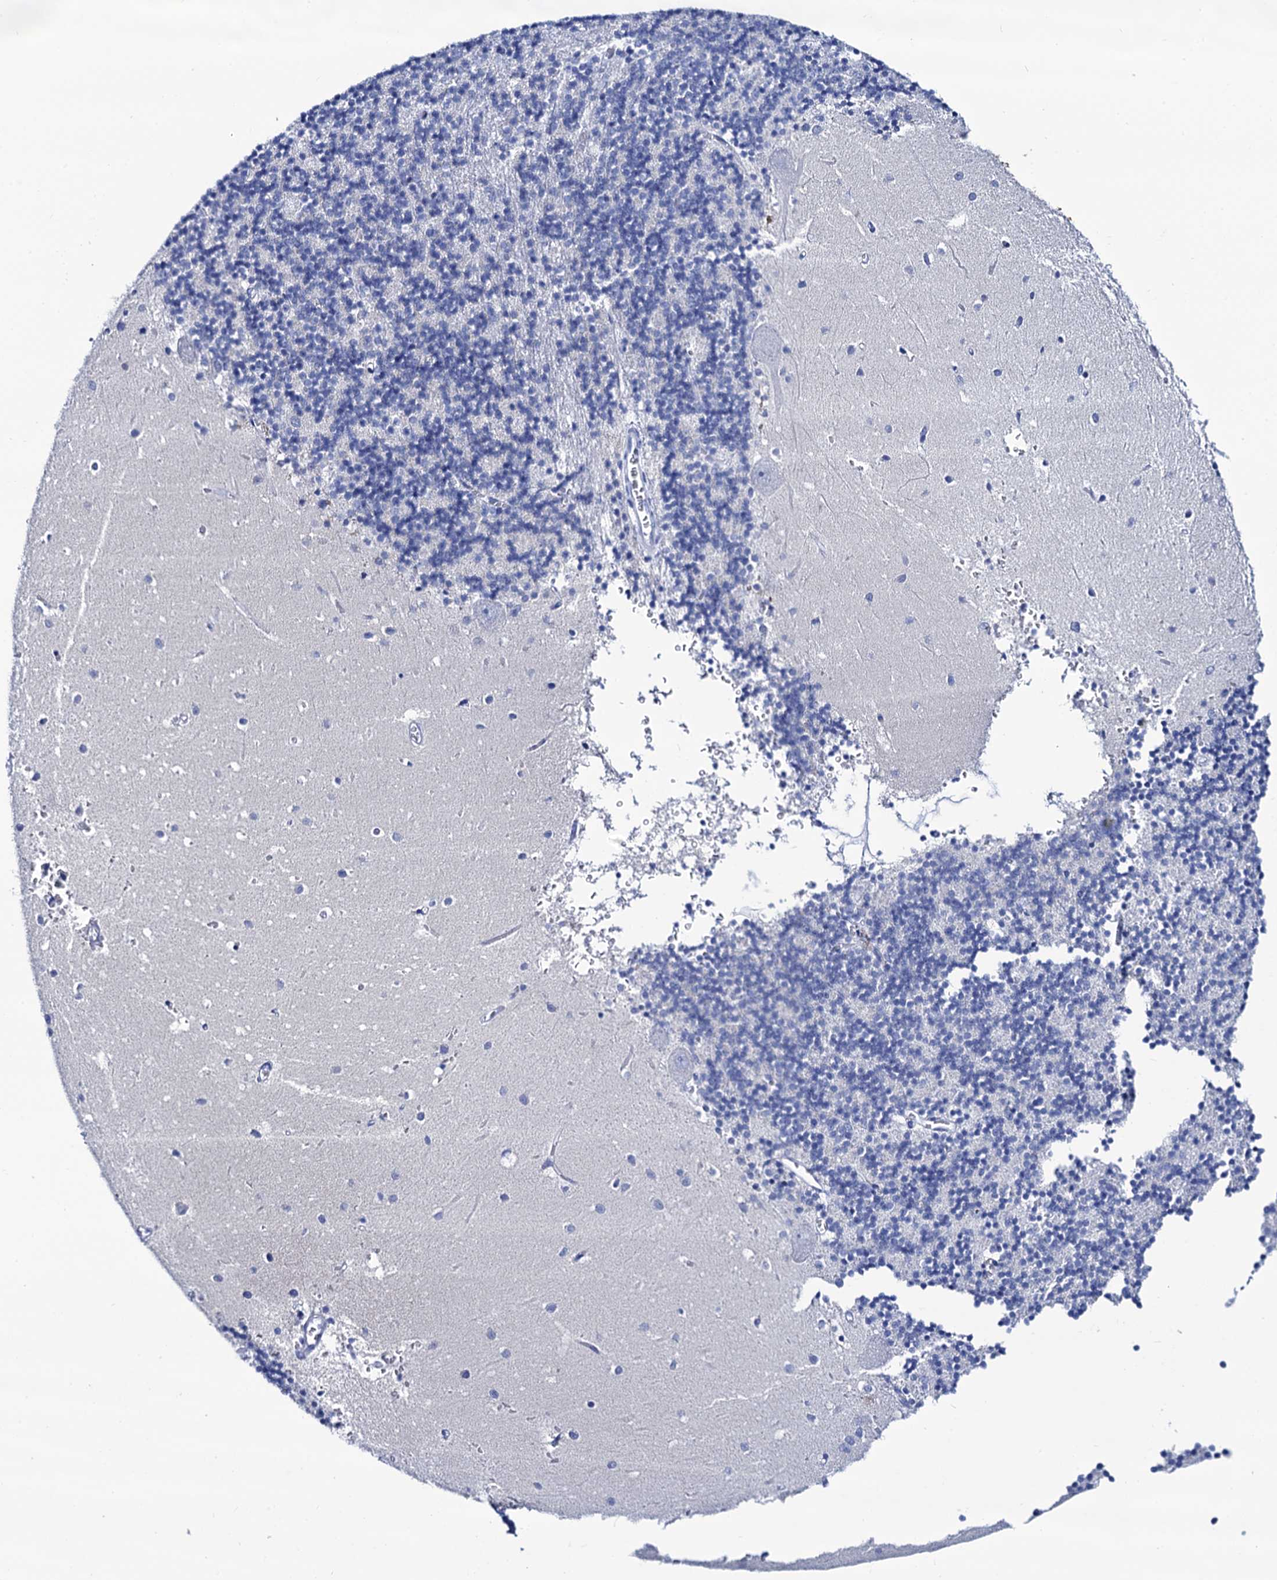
{"staining": {"intensity": "negative", "quantity": "none", "location": "none"}, "tissue": "cerebellum", "cell_type": "Cells in granular layer", "image_type": "normal", "snomed": [{"axis": "morphology", "description": "Normal tissue, NOS"}, {"axis": "topography", "description": "Cerebellum"}], "caption": "Protein analysis of benign cerebellum demonstrates no significant expression in cells in granular layer. (Immunohistochemistry (ihc), brightfield microscopy, high magnification).", "gene": "RAB3IP", "patient": {"sex": "male", "age": 54}}